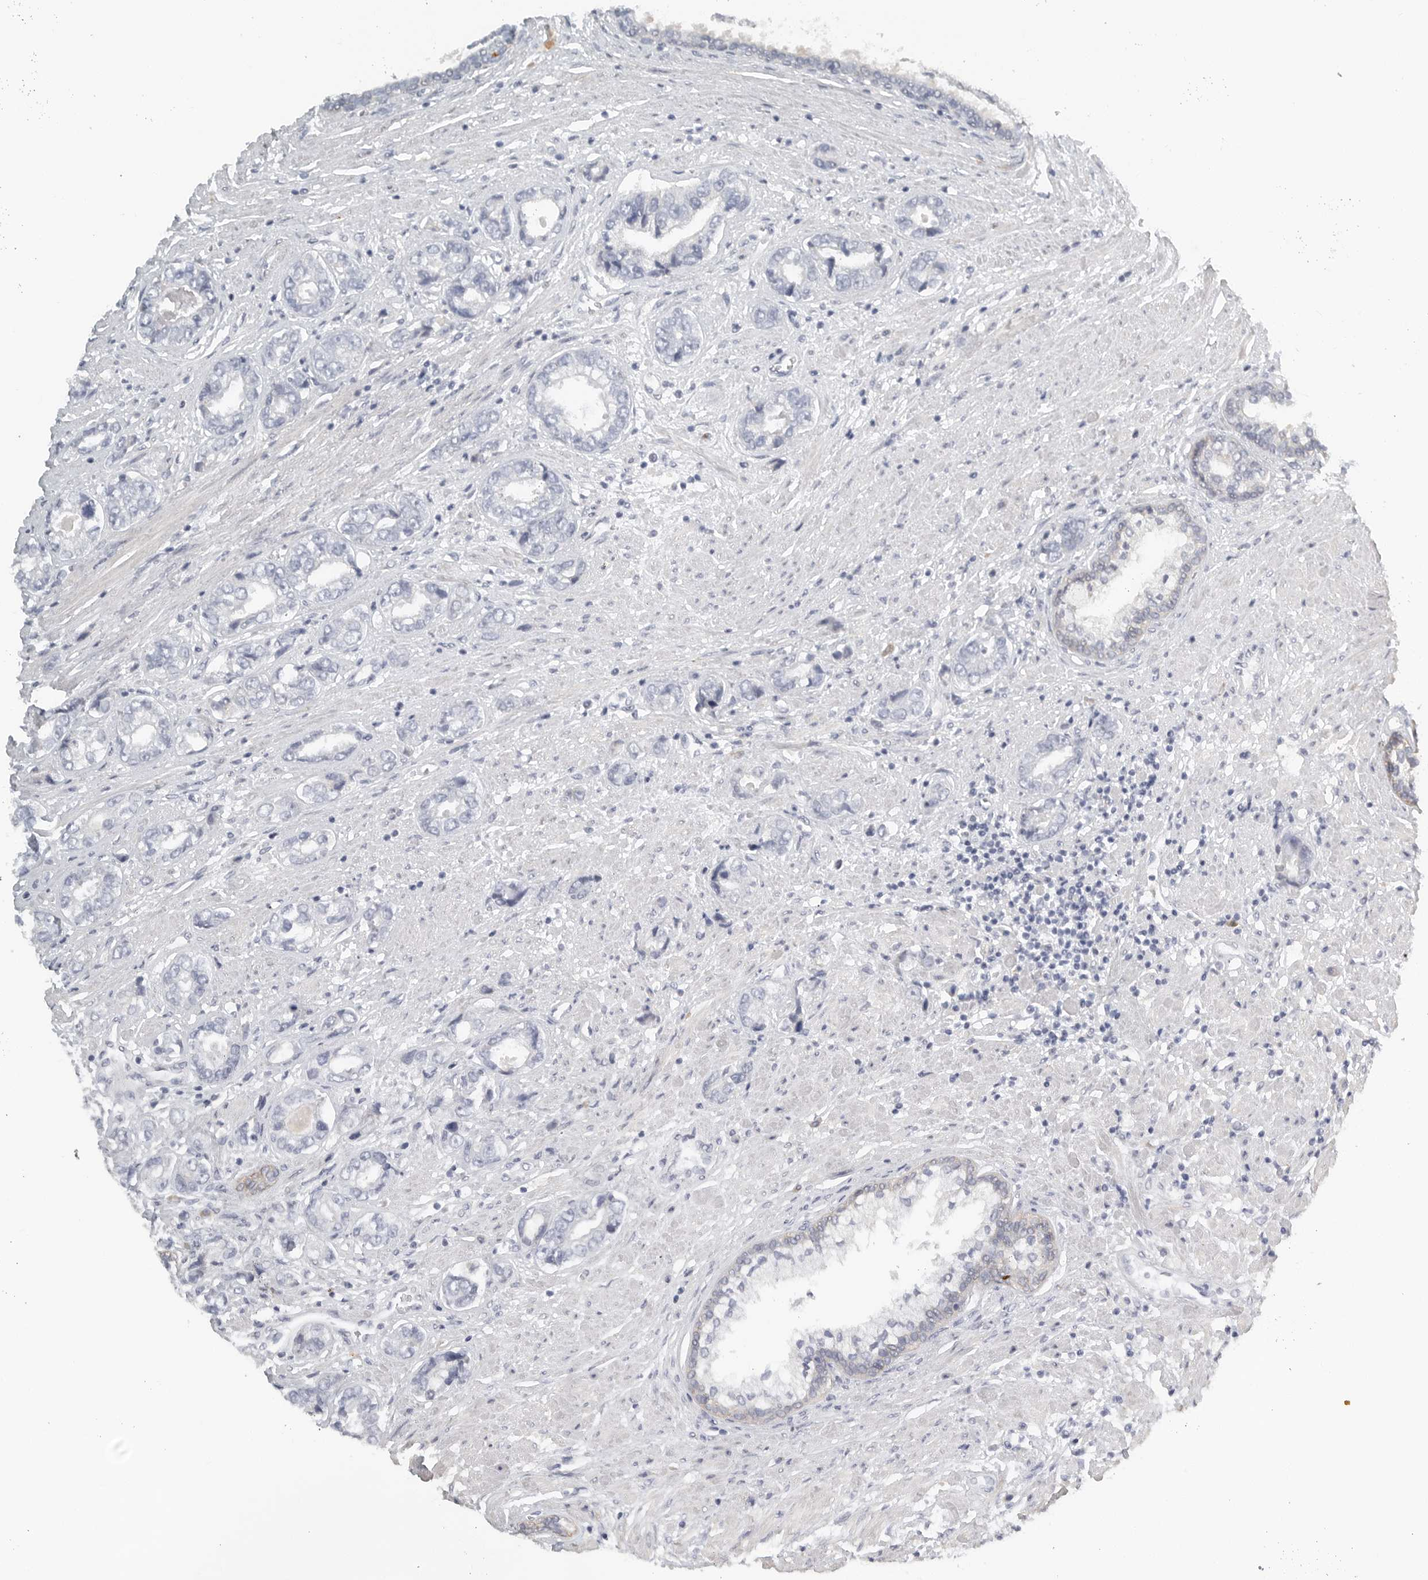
{"staining": {"intensity": "negative", "quantity": "none", "location": "none"}, "tissue": "prostate cancer", "cell_type": "Tumor cells", "image_type": "cancer", "snomed": [{"axis": "morphology", "description": "Adenocarcinoma, High grade"}, {"axis": "topography", "description": "Prostate"}], "caption": "High-grade adenocarcinoma (prostate) was stained to show a protein in brown. There is no significant positivity in tumor cells. (Brightfield microscopy of DAB (3,3'-diaminobenzidine) immunohistochemistry at high magnification).", "gene": "PAM", "patient": {"sex": "male", "age": 61}}